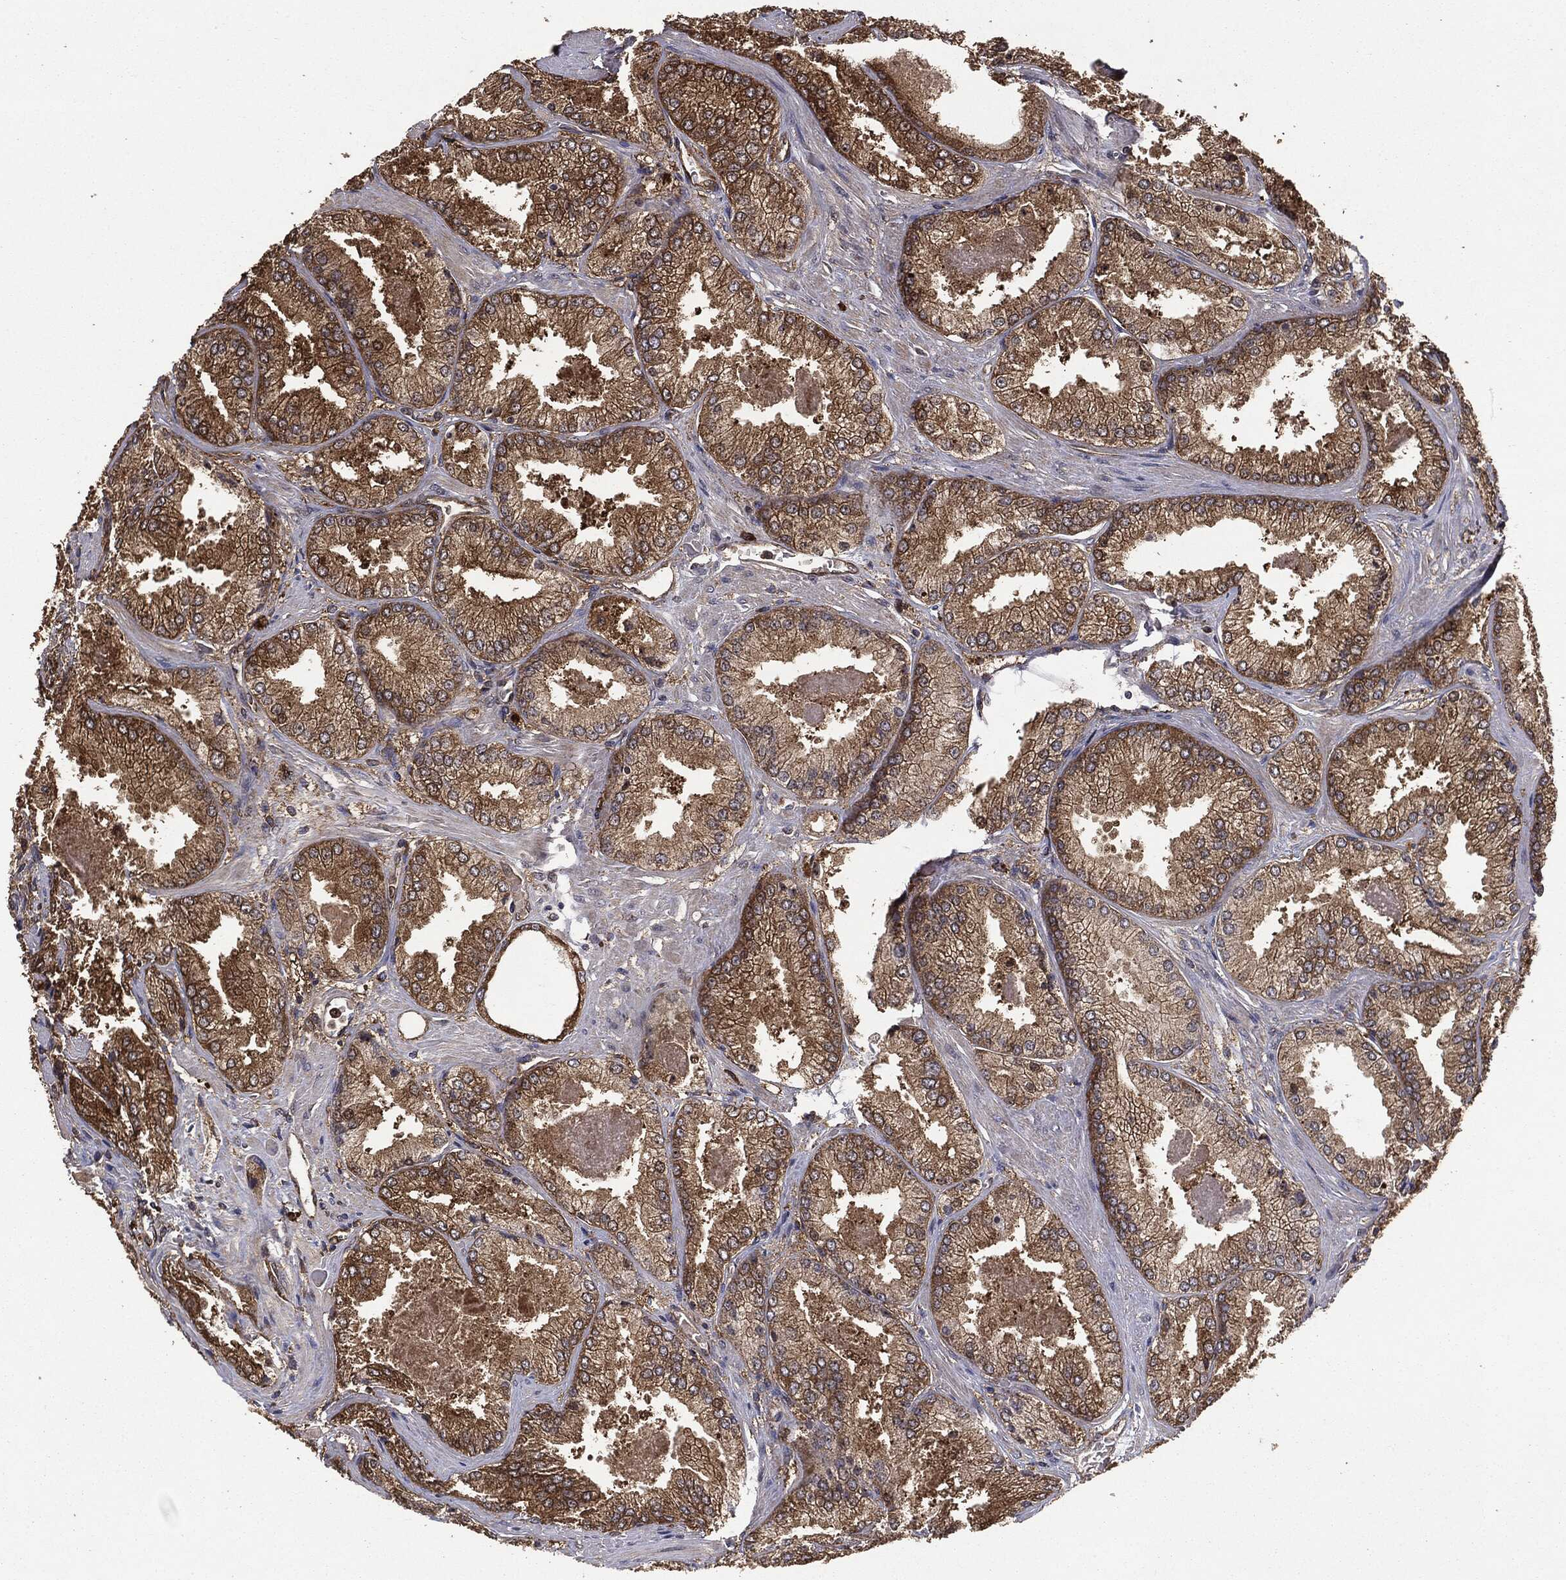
{"staining": {"intensity": "moderate", "quantity": ">75%", "location": "cytoplasmic/membranous"}, "tissue": "prostate cancer", "cell_type": "Tumor cells", "image_type": "cancer", "snomed": [{"axis": "morphology", "description": "Adenocarcinoma, Low grade"}, {"axis": "topography", "description": "Prostate"}], "caption": "Immunohistochemistry (IHC) micrograph of neoplastic tissue: human prostate cancer (low-grade adenocarcinoma) stained using immunohistochemistry (IHC) shows medium levels of moderate protein expression localized specifically in the cytoplasmic/membranous of tumor cells, appearing as a cytoplasmic/membranous brown color.", "gene": "NME1", "patient": {"sex": "male", "age": 68}}